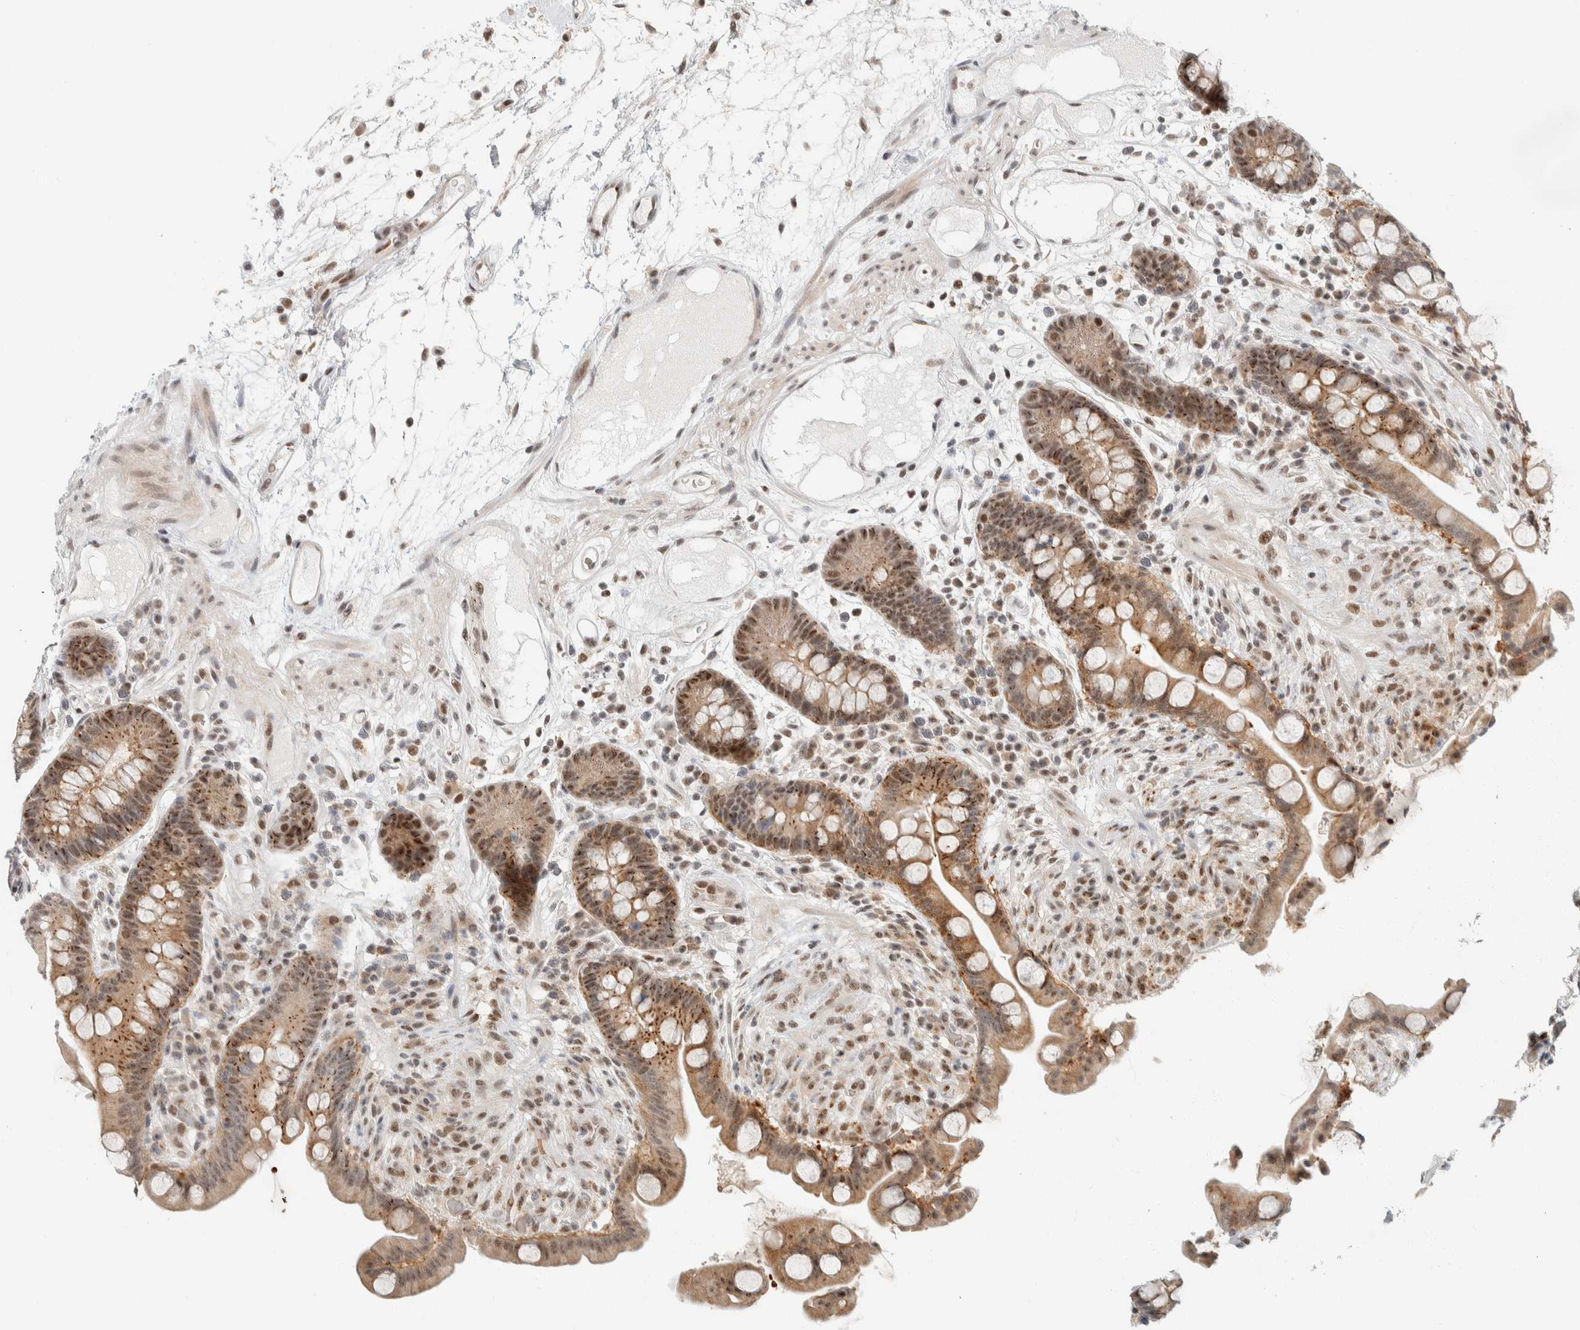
{"staining": {"intensity": "weak", "quantity": ">75%", "location": "cytoplasmic/membranous,nuclear"}, "tissue": "colon", "cell_type": "Endothelial cells", "image_type": "normal", "snomed": [{"axis": "morphology", "description": "Normal tissue, NOS"}, {"axis": "topography", "description": "Colon"}], "caption": "Immunohistochemical staining of normal human colon displays low levels of weak cytoplasmic/membranous,nuclear positivity in about >75% of endothelial cells. Ihc stains the protein of interest in brown and the nuclei are stained blue.", "gene": "ZBTB2", "patient": {"sex": "male", "age": 73}}